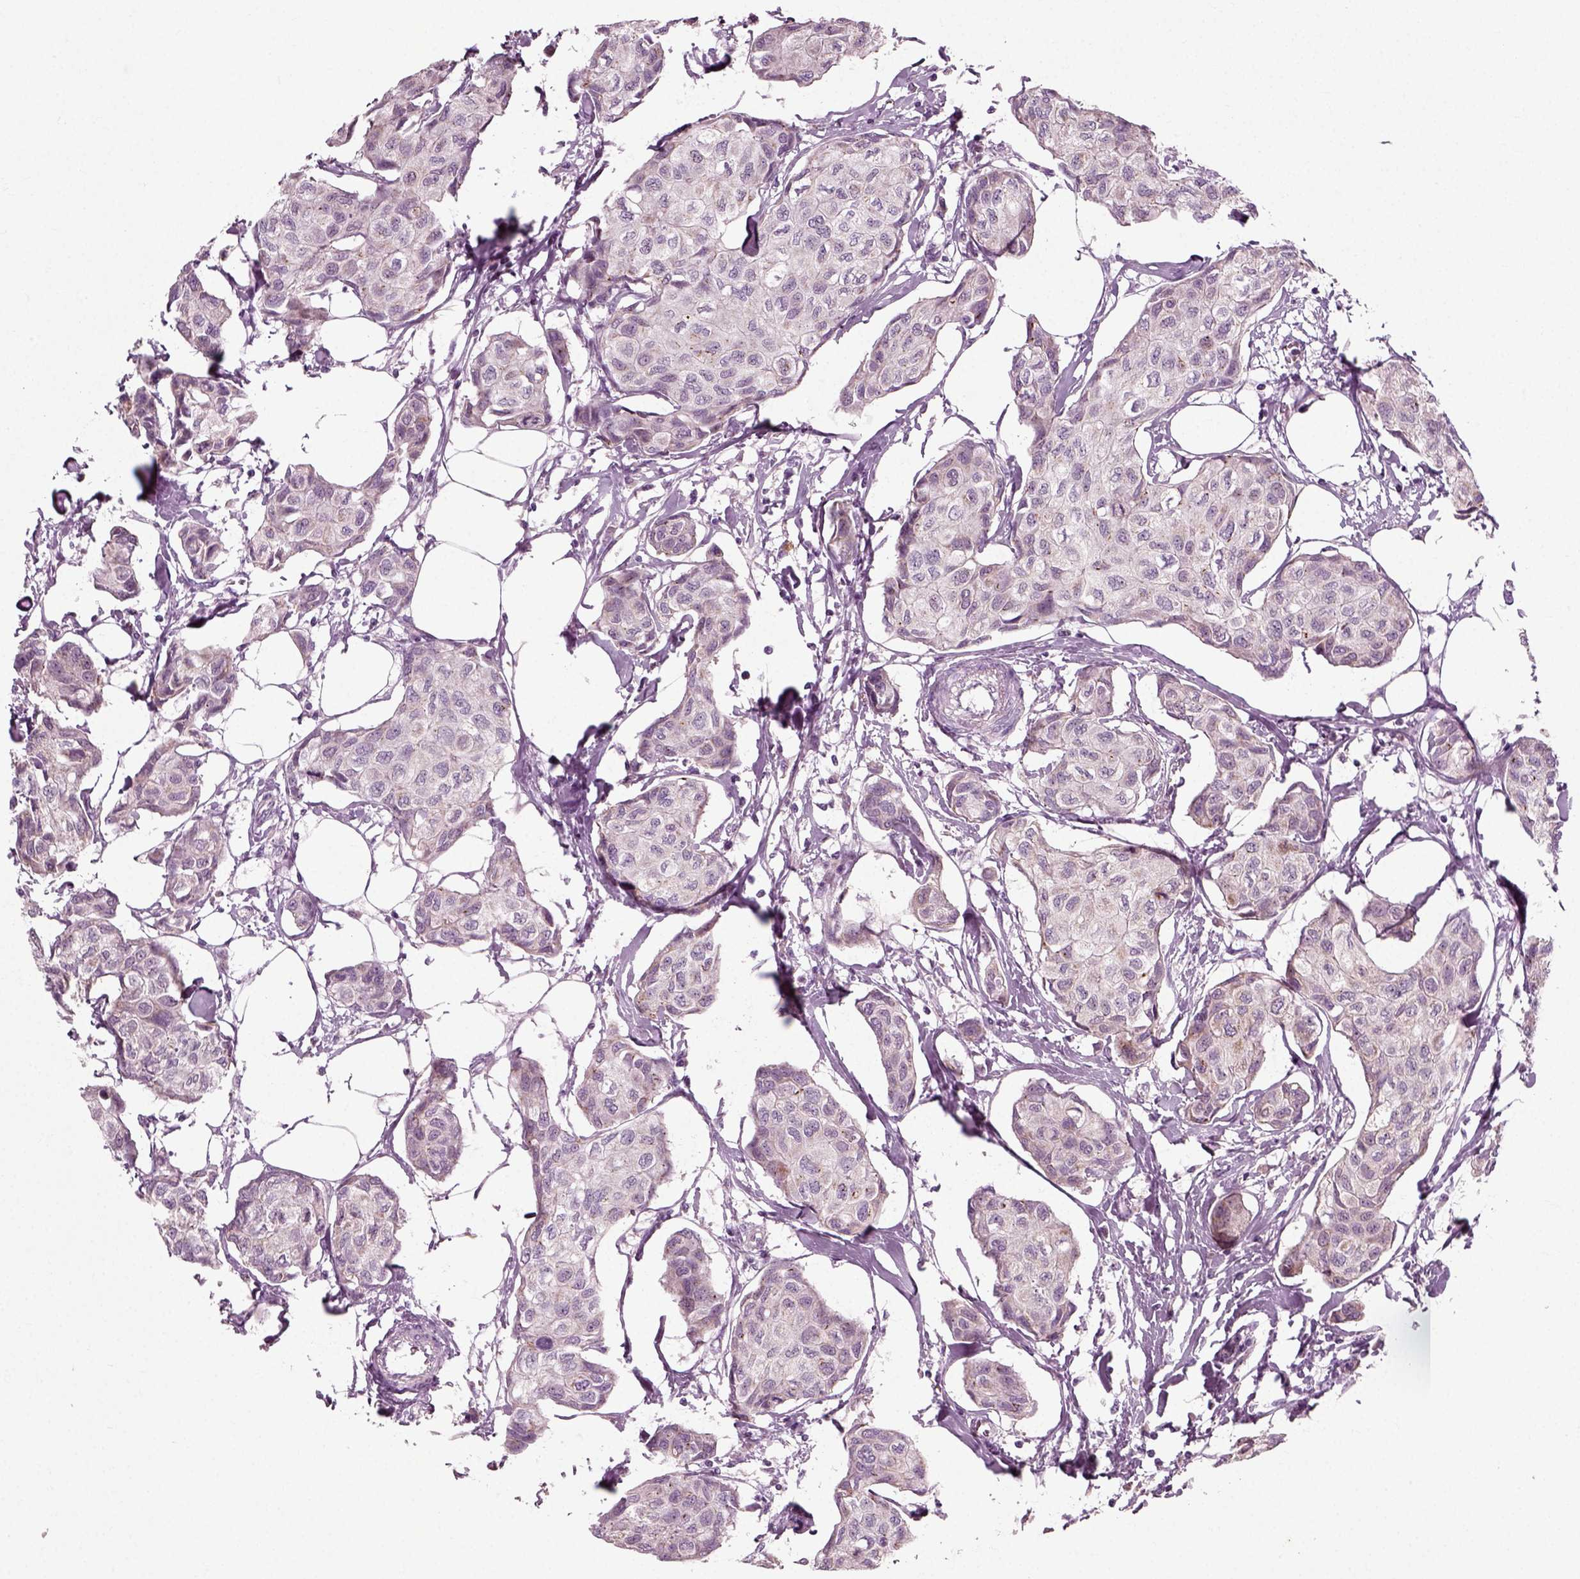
{"staining": {"intensity": "weak", "quantity": "25%-75%", "location": "cytoplasmic/membranous"}, "tissue": "breast cancer", "cell_type": "Tumor cells", "image_type": "cancer", "snomed": [{"axis": "morphology", "description": "Duct carcinoma"}, {"axis": "topography", "description": "Breast"}], "caption": "High-magnification brightfield microscopy of breast cancer stained with DAB (3,3'-diaminobenzidine) (brown) and counterstained with hematoxylin (blue). tumor cells exhibit weak cytoplasmic/membranous staining is appreciated in about25%-75% of cells.", "gene": "RND2", "patient": {"sex": "female", "age": 80}}